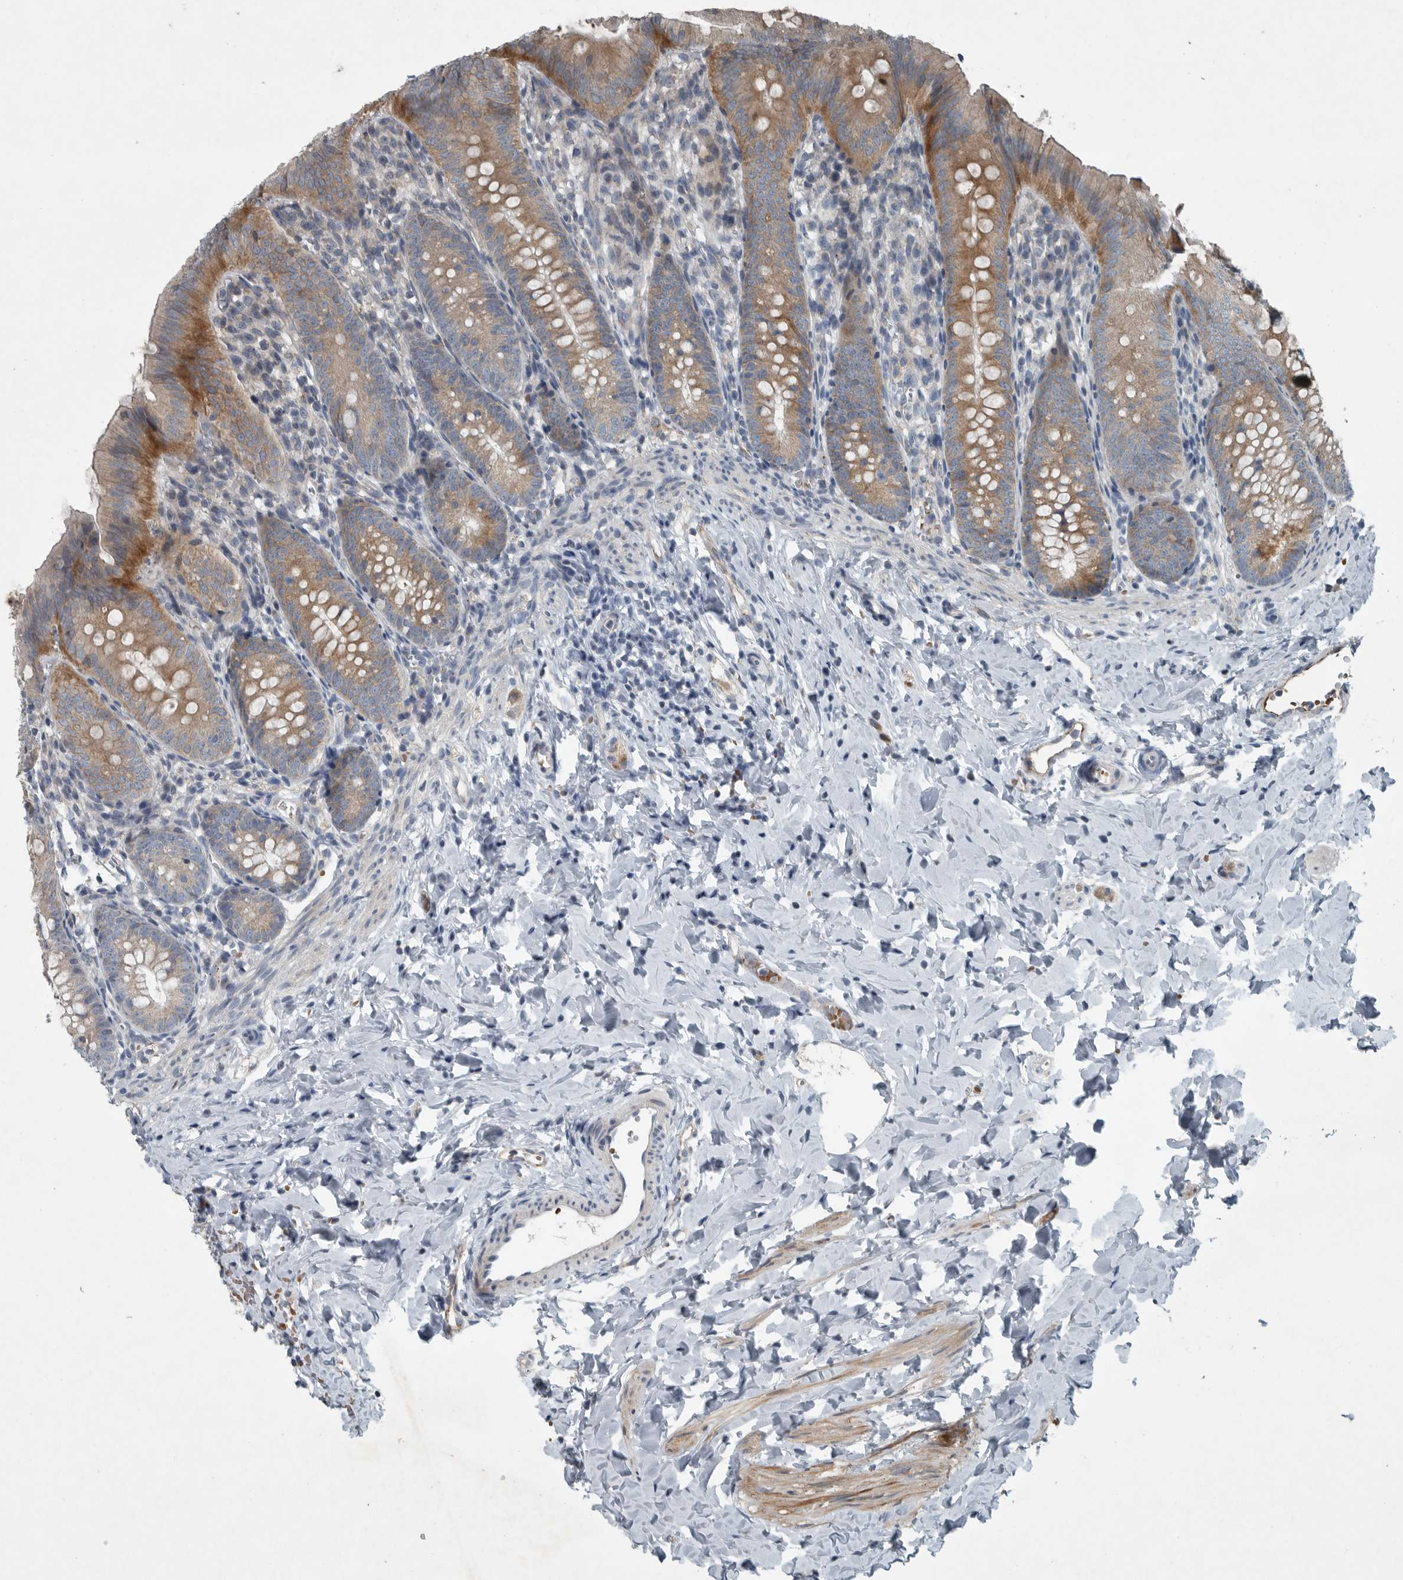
{"staining": {"intensity": "moderate", "quantity": ">75%", "location": "cytoplasmic/membranous"}, "tissue": "appendix", "cell_type": "Glandular cells", "image_type": "normal", "snomed": [{"axis": "morphology", "description": "Normal tissue, NOS"}, {"axis": "topography", "description": "Appendix"}], "caption": "An IHC image of unremarkable tissue is shown. Protein staining in brown labels moderate cytoplasmic/membranous positivity in appendix within glandular cells. Ihc stains the protein of interest in brown and the nuclei are stained blue.", "gene": "MPP3", "patient": {"sex": "male", "age": 1}}